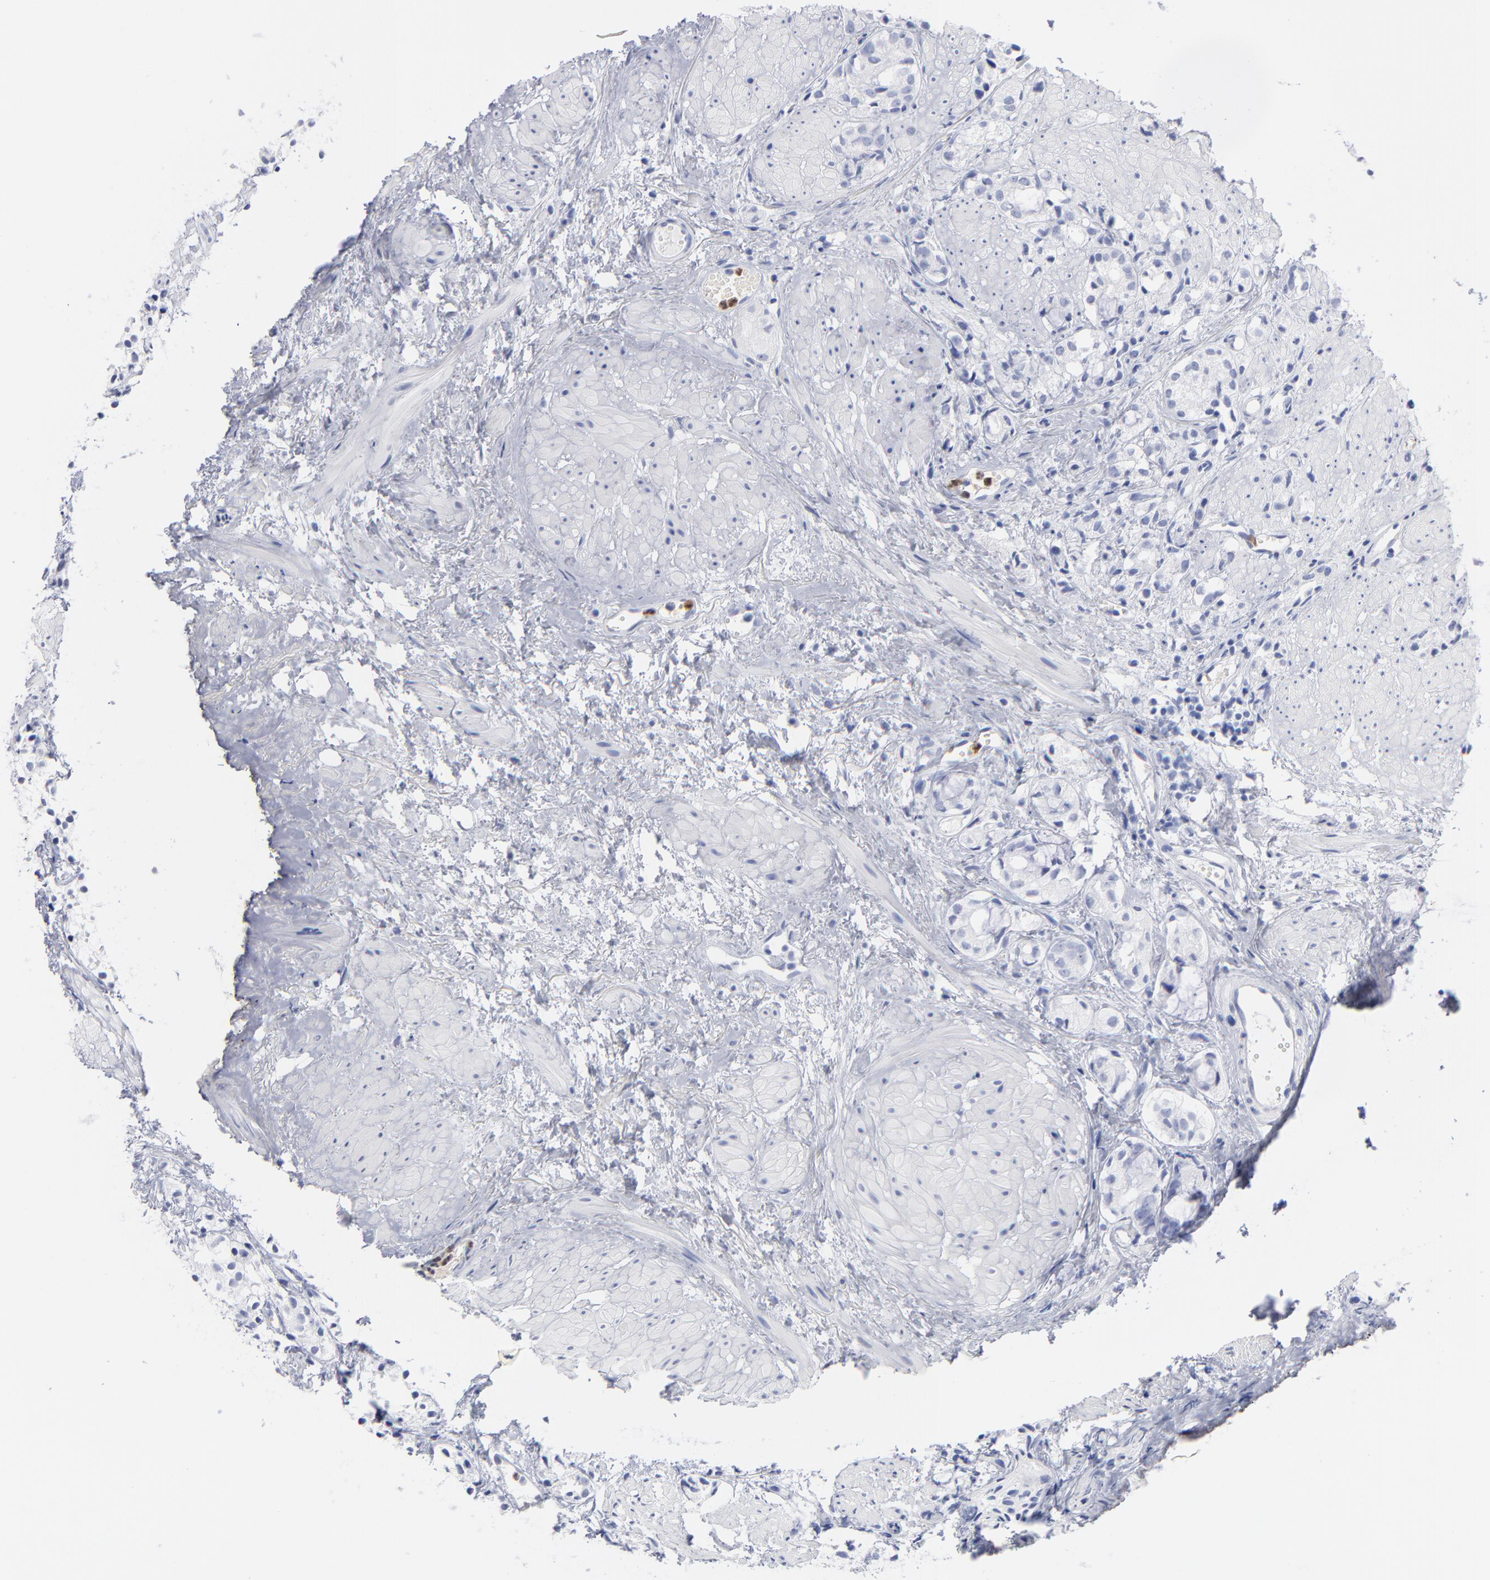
{"staining": {"intensity": "negative", "quantity": "none", "location": "none"}, "tissue": "prostate cancer", "cell_type": "Tumor cells", "image_type": "cancer", "snomed": [{"axis": "morphology", "description": "Adenocarcinoma, High grade"}, {"axis": "topography", "description": "Prostate"}], "caption": "A histopathology image of human prostate cancer is negative for staining in tumor cells.", "gene": "ARG1", "patient": {"sex": "male", "age": 85}}